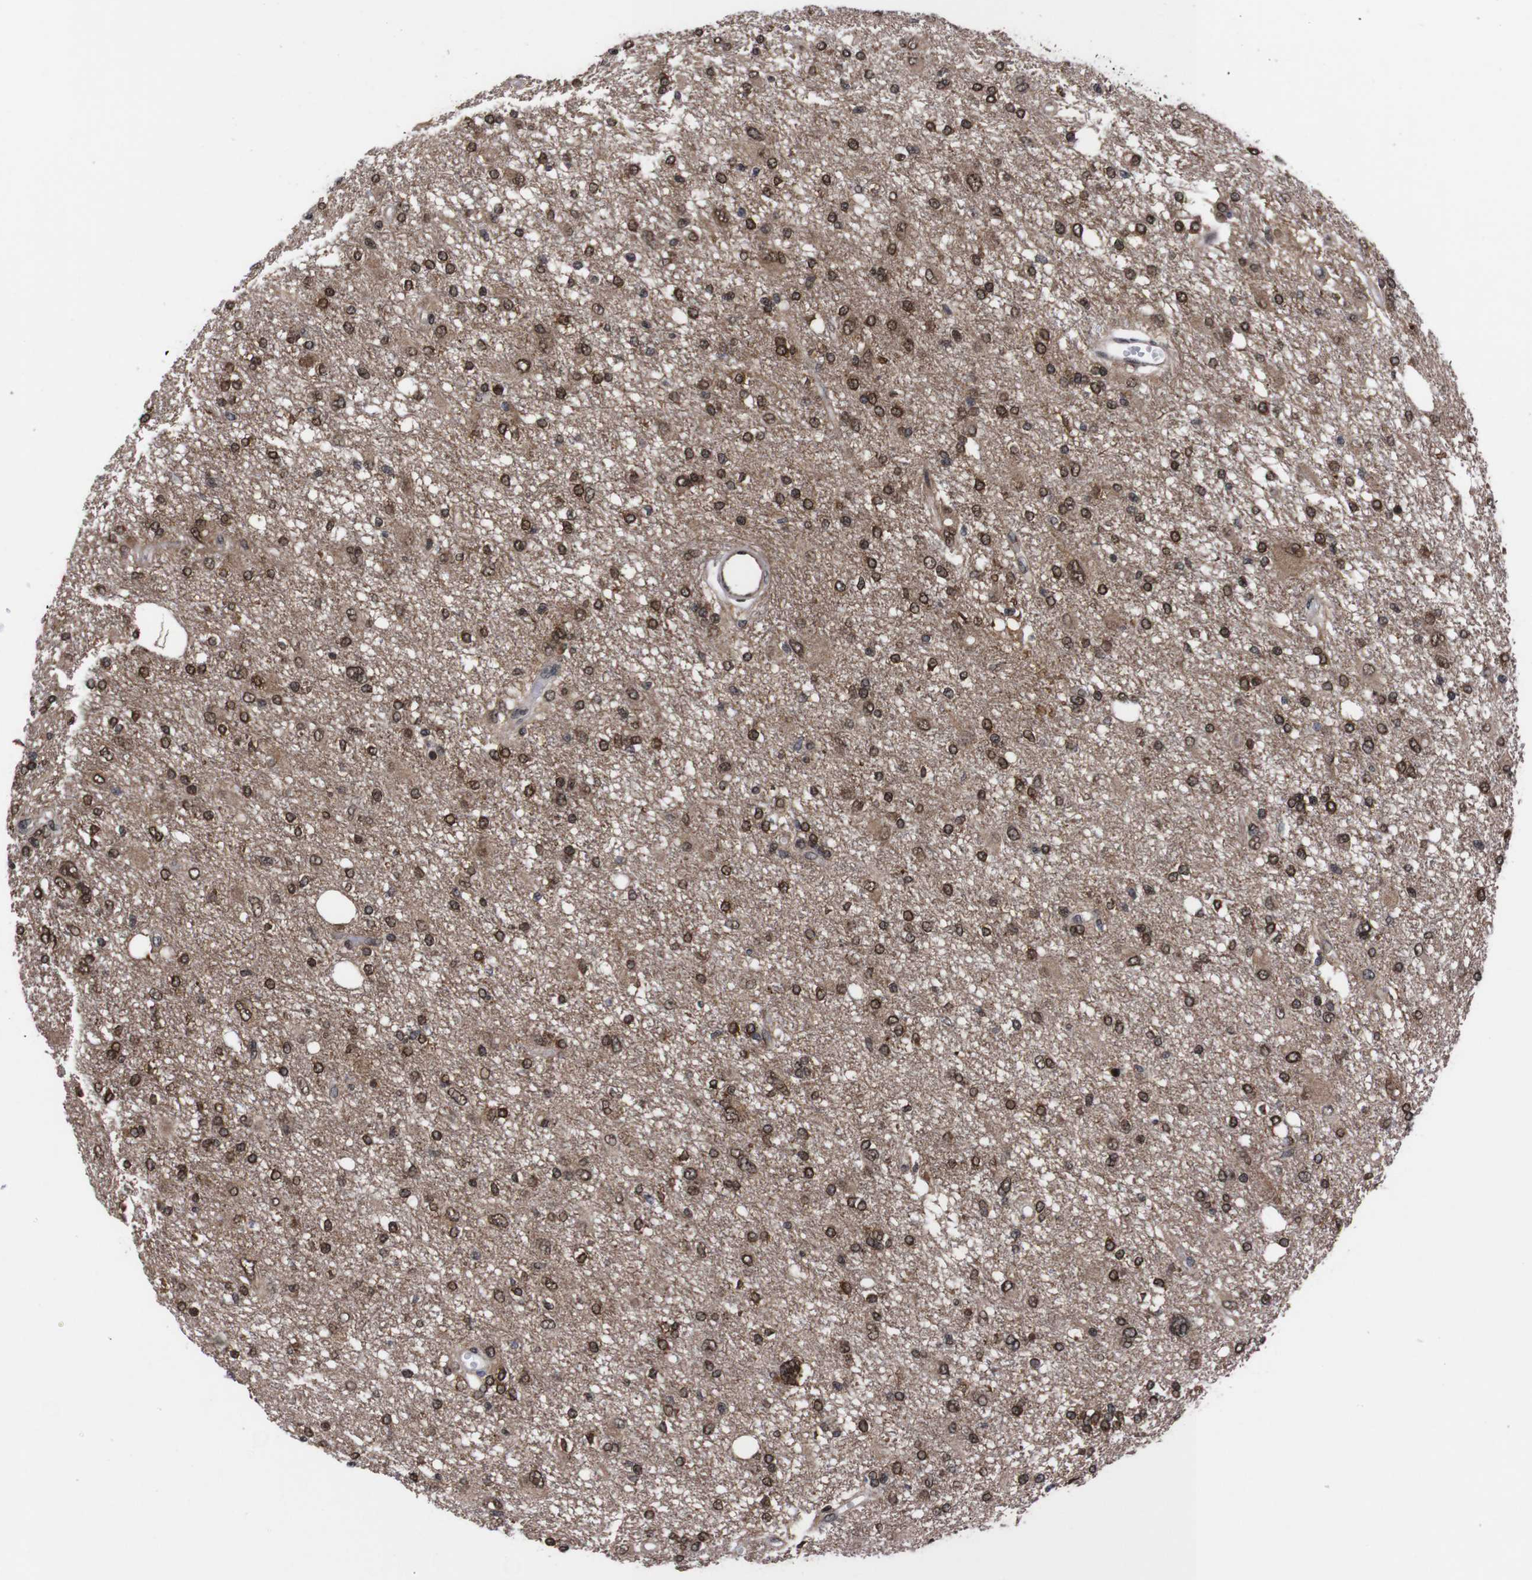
{"staining": {"intensity": "strong", "quantity": ">75%", "location": "nuclear"}, "tissue": "glioma", "cell_type": "Tumor cells", "image_type": "cancer", "snomed": [{"axis": "morphology", "description": "Glioma, malignant, High grade"}, {"axis": "topography", "description": "Brain"}], "caption": "Protein expression by immunohistochemistry shows strong nuclear expression in about >75% of tumor cells in high-grade glioma (malignant). (Brightfield microscopy of DAB IHC at high magnification).", "gene": "UBQLN2", "patient": {"sex": "female", "age": 59}}